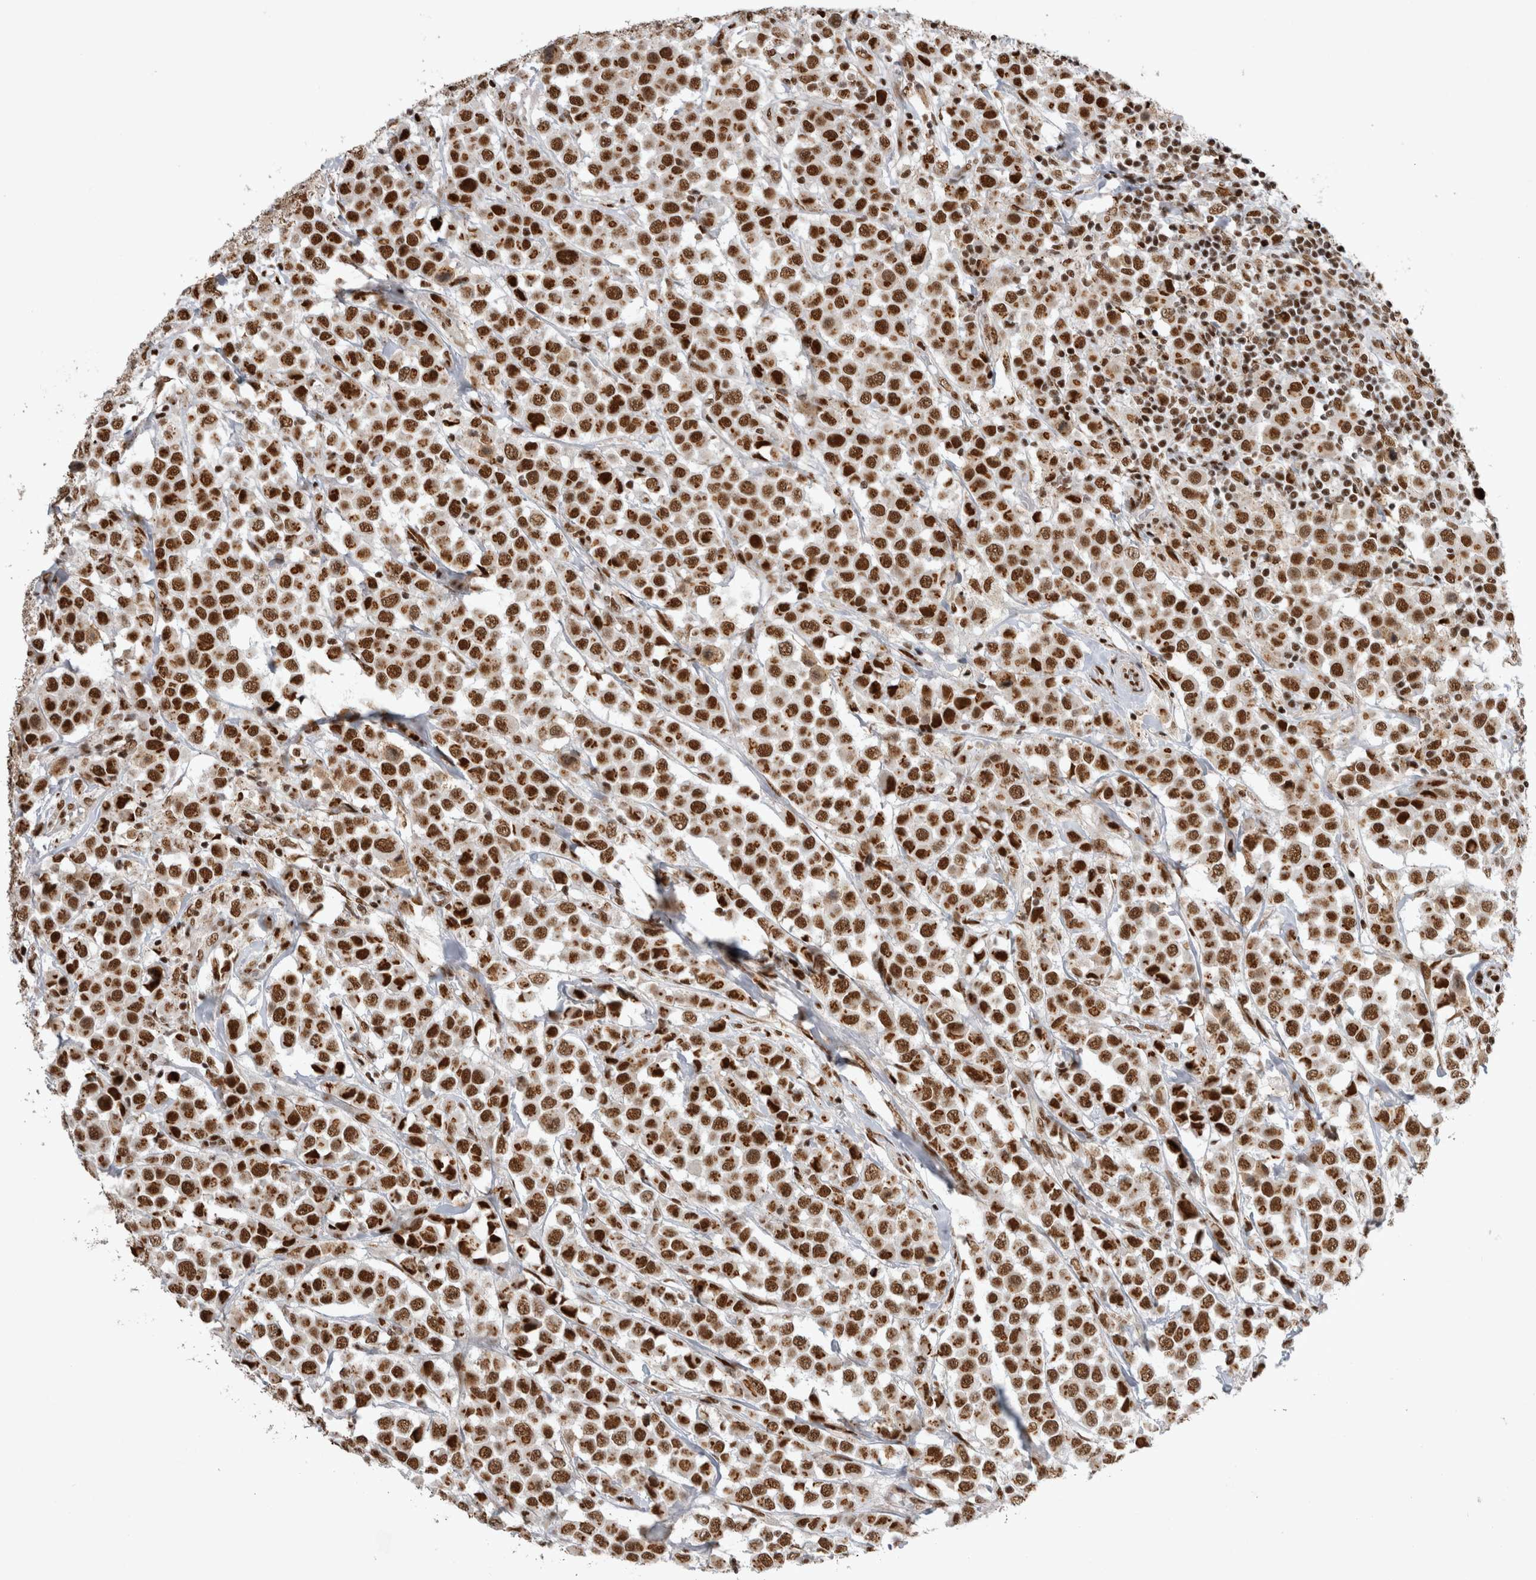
{"staining": {"intensity": "strong", "quantity": ">75%", "location": "nuclear"}, "tissue": "breast cancer", "cell_type": "Tumor cells", "image_type": "cancer", "snomed": [{"axis": "morphology", "description": "Duct carcinoma"}, {"axis": "topography", "description": "Breast"}], "caption": "Breast infiltrating ductal carcinoma stained with DAB (3,3'-diaminobenzidine) IHC shows high levels of strong nuclear positivity in approximately >75% of tumor cells.", "gene": "EYA2", "patient": {"sex": "female", "age": 61}}